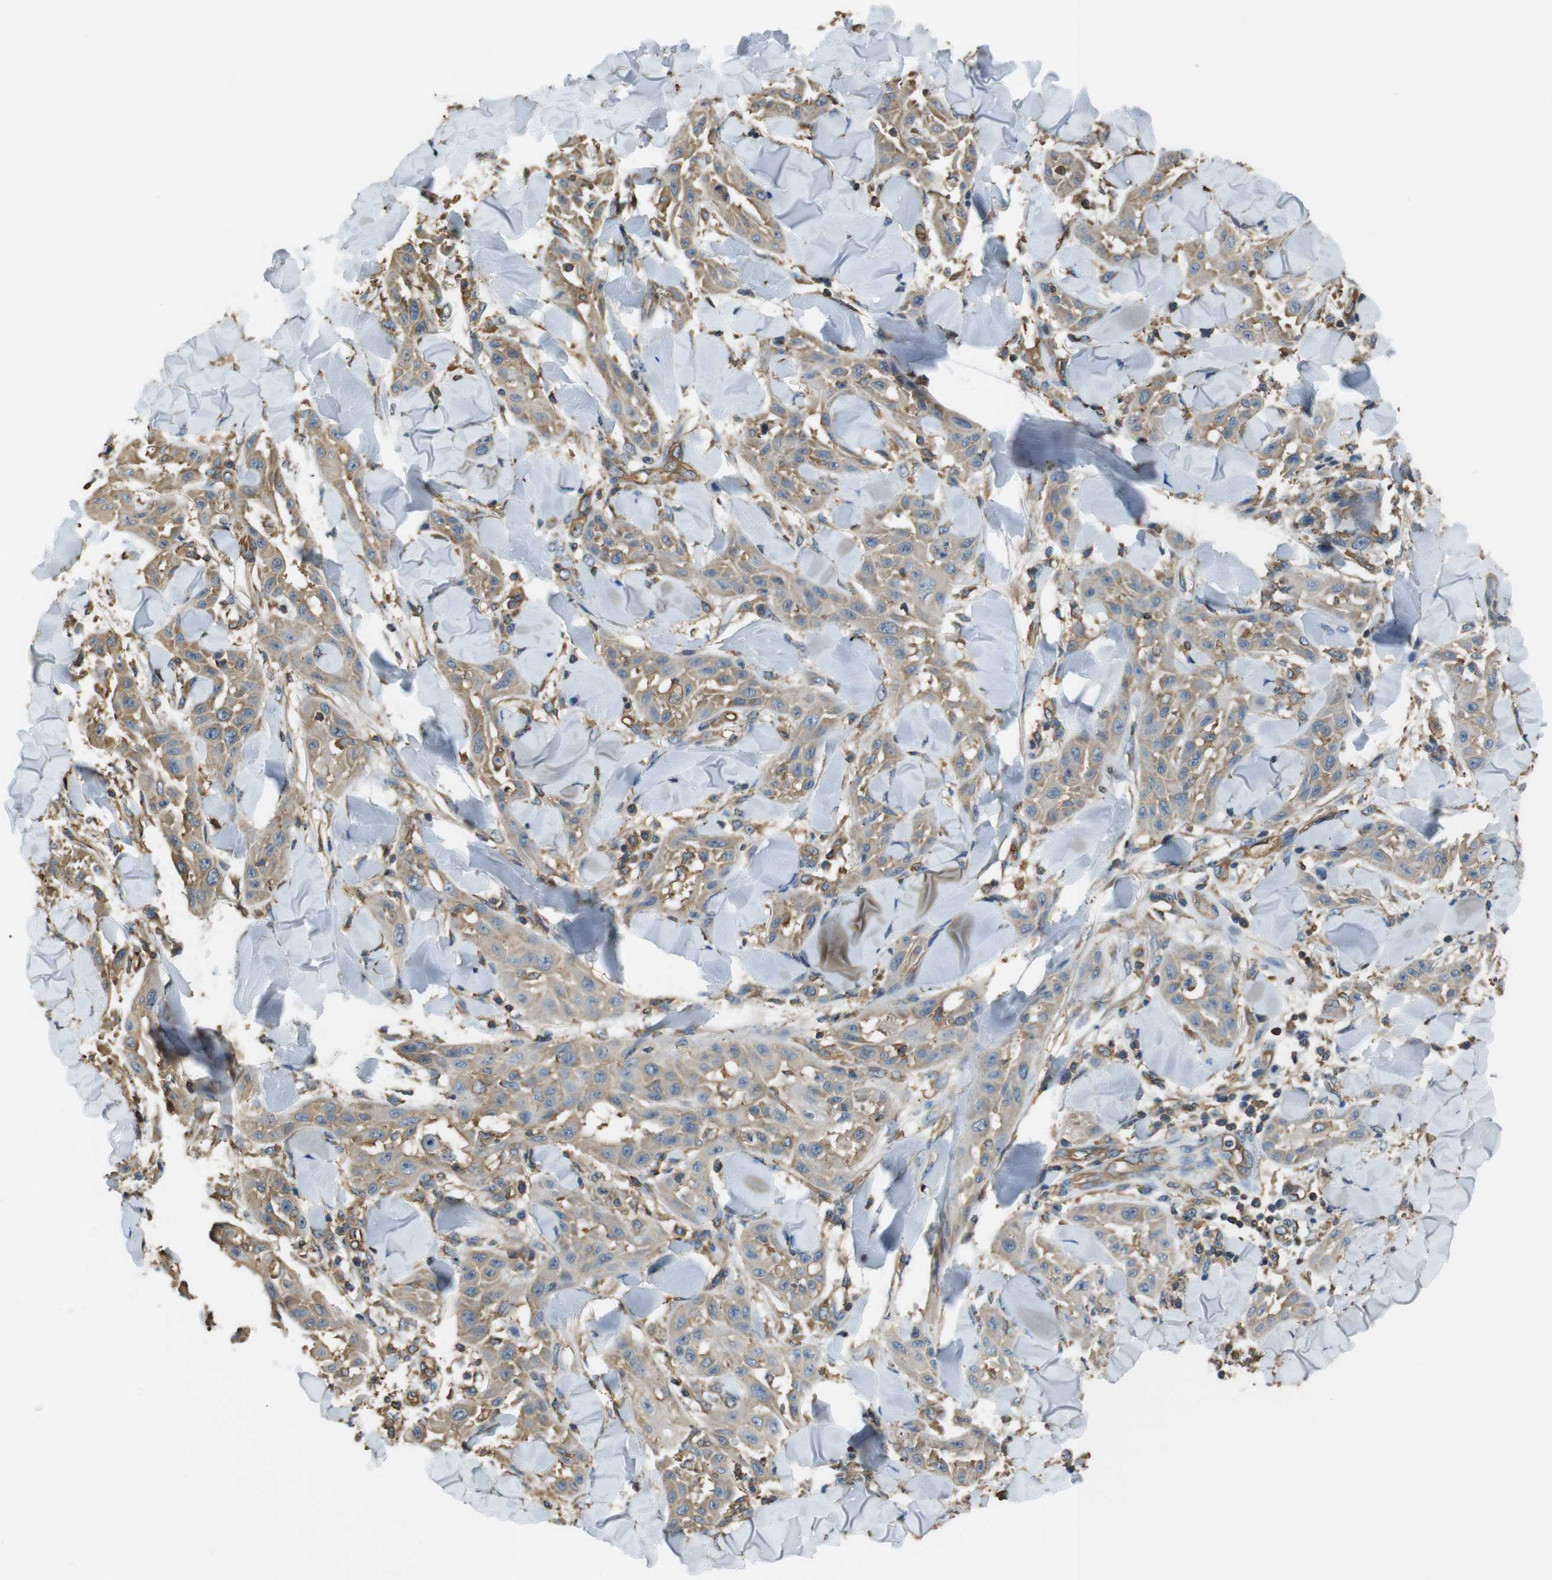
{"staining": {"intensity": "weak", "quantity": "25%-75%", "location": "cytoplasmic/membranous"}, "tissue": "skin cancer", "cell_type": "Tumor cells", "image_type": "cancer", "snomed": [{"axis": "morphology", "description": "Squamous cell carcinoma, NOS"}, {"axis": "topography", "description": "Skin"}], "caption": "Immunohistochemistry (IHC) photomicrograph of neoplastic tissue: human skin squamous cell carcinoma stained using immunohistochemistry (IHC) reveals low levels of weak protein expression localized specifically in the cytoplasmic/membranous of tumor cells, appearing as a cytoplasmic/membranous brown color.", "gene": "FCAR", "patient": {"sex": "male", "age": 24}}